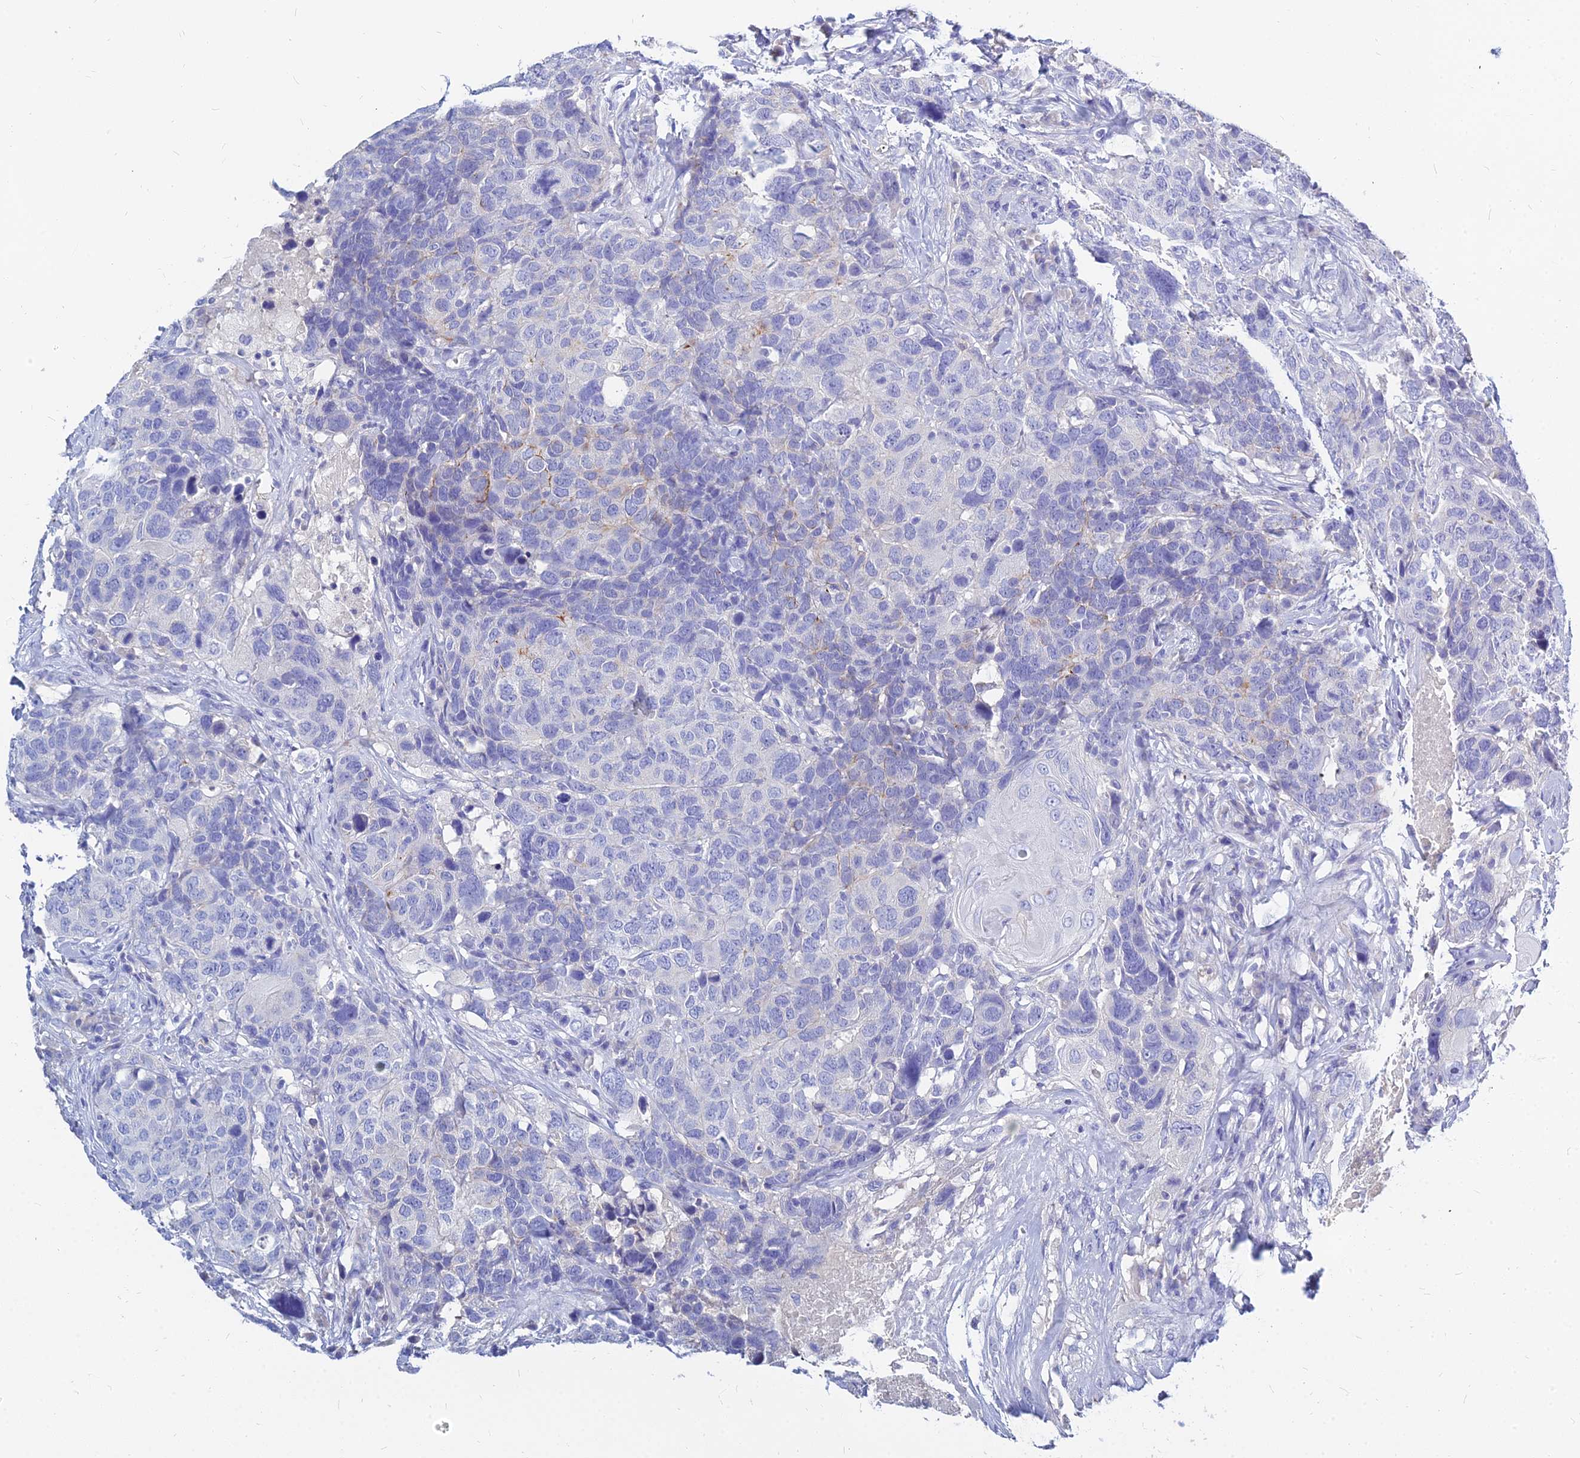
{"staining": {"intensity": "negative", "quantity": "none", "location": "none"}, "tissue": "head and neck cancer", "cell_type": "Tumor cells", "image_type": "cancer", "snomed": [{"axis": "morphology", "description": "Squamous cell carcinoma, NOS"}, {"axis": "topography", "description": "Head-Neck"}], "caption": "DAB (3,3'-diaminobenzidine) immunohistochemical staining of squamous cell carcinoma (head and neck) displays no significant staining in tumor cells.", "gene": "ZNF552", "patient": {"sex": "male", "age": 66}}